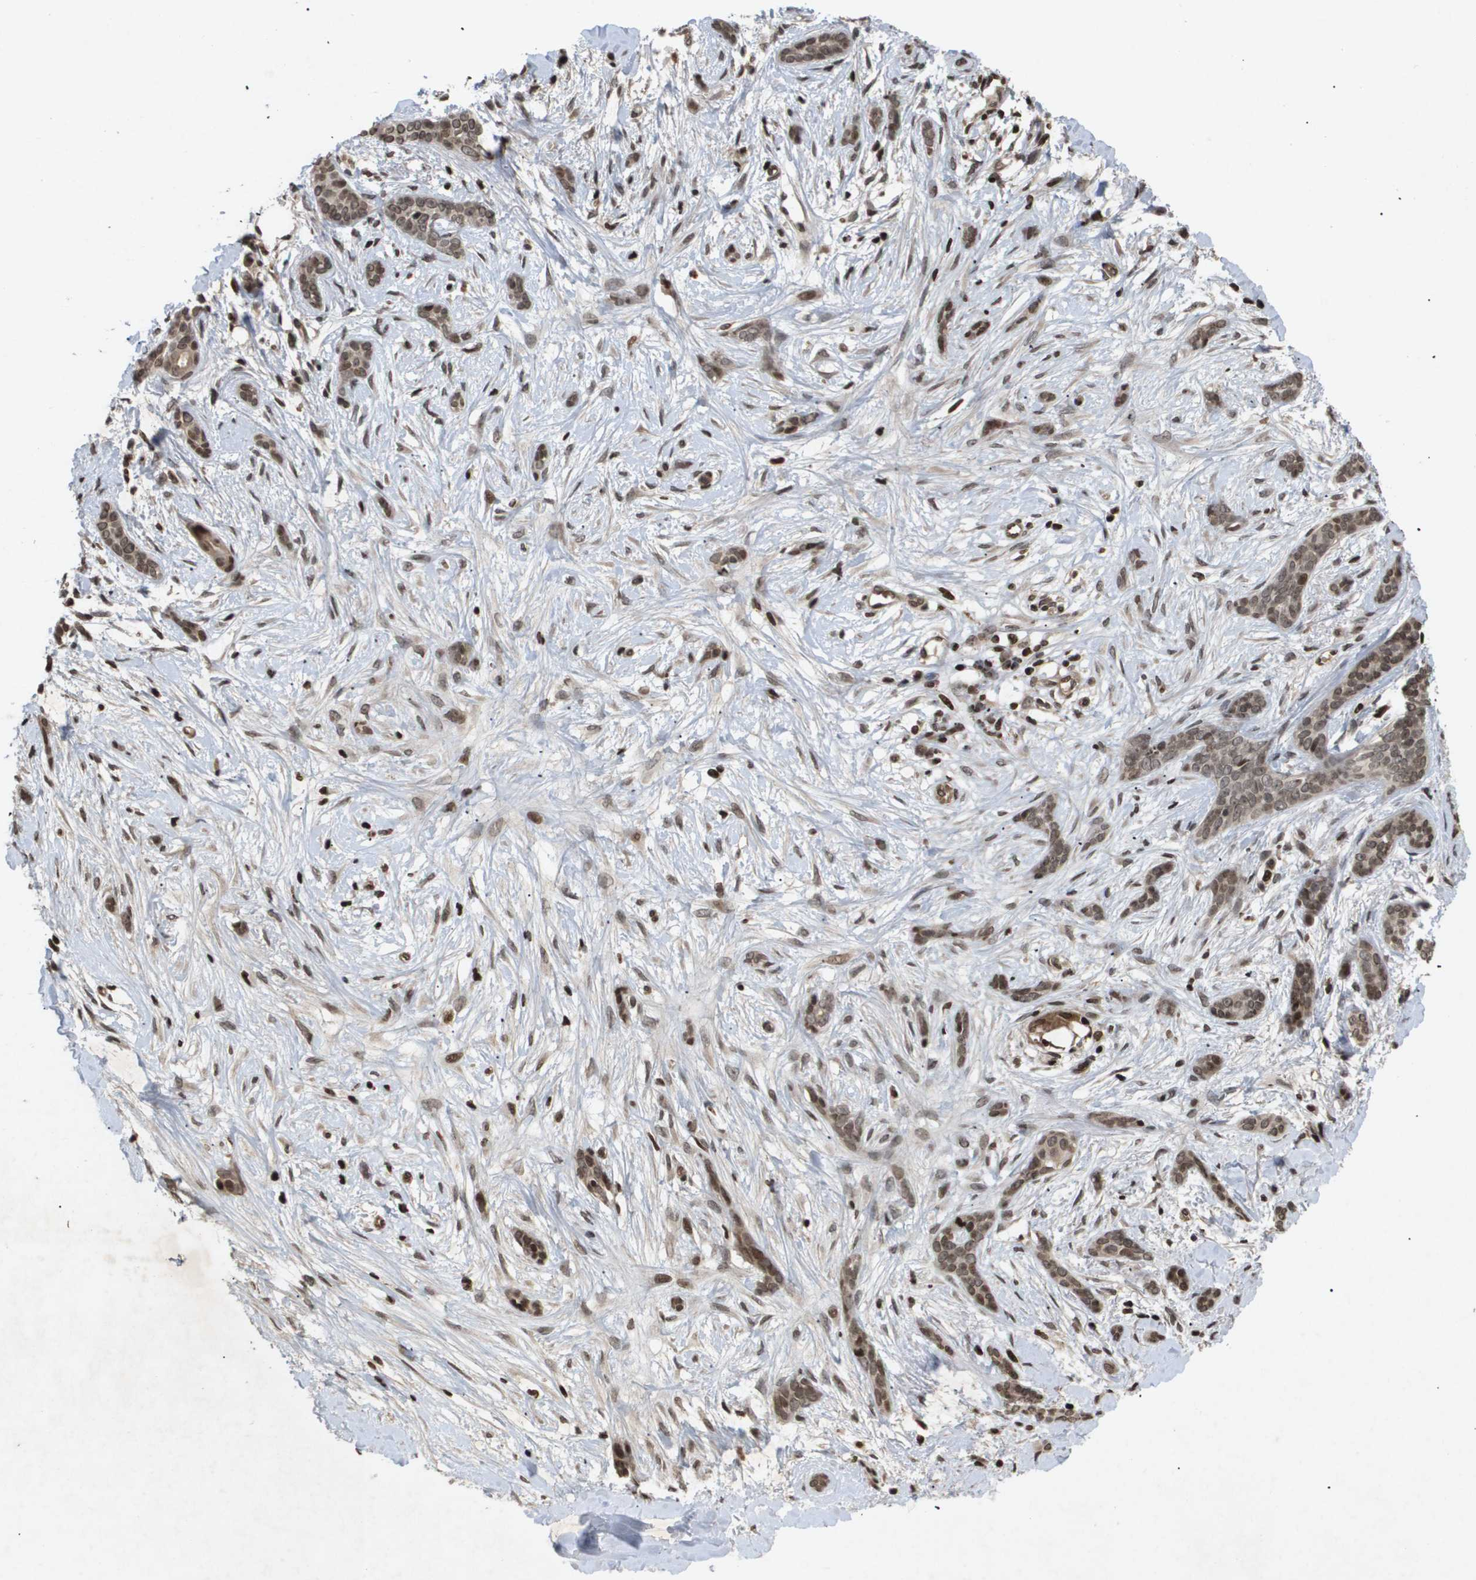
{"staining": {"intensity": "weak", "quantity": ">75%", "location": "cytoplasmic/membranous,nuclear"}, "tissue": "skin cancer", "cell_type": "Tumor cells", "image_type": "cancer", "snomed": [{"axis": "morphology", "description": "Basal cell carcinoma"}, {"axis": "morphology", "description": "Adnexal tumor, benign"}, {"axis": "topography", "description": "Skin"}], "caption": "The image shows immunohistochemical staining of skin benign adnexal tumor. There is weak cytoplasmic/membranous and nuclear expression is present in approximately >75% of tumor cells. The staining is performed using DAB brown chromogen to label protein expression. The nuclei are counter-stained blue using hematoxylin.", "gene": "HSPA6", "patient": {"sex": "female", "age": 42}}